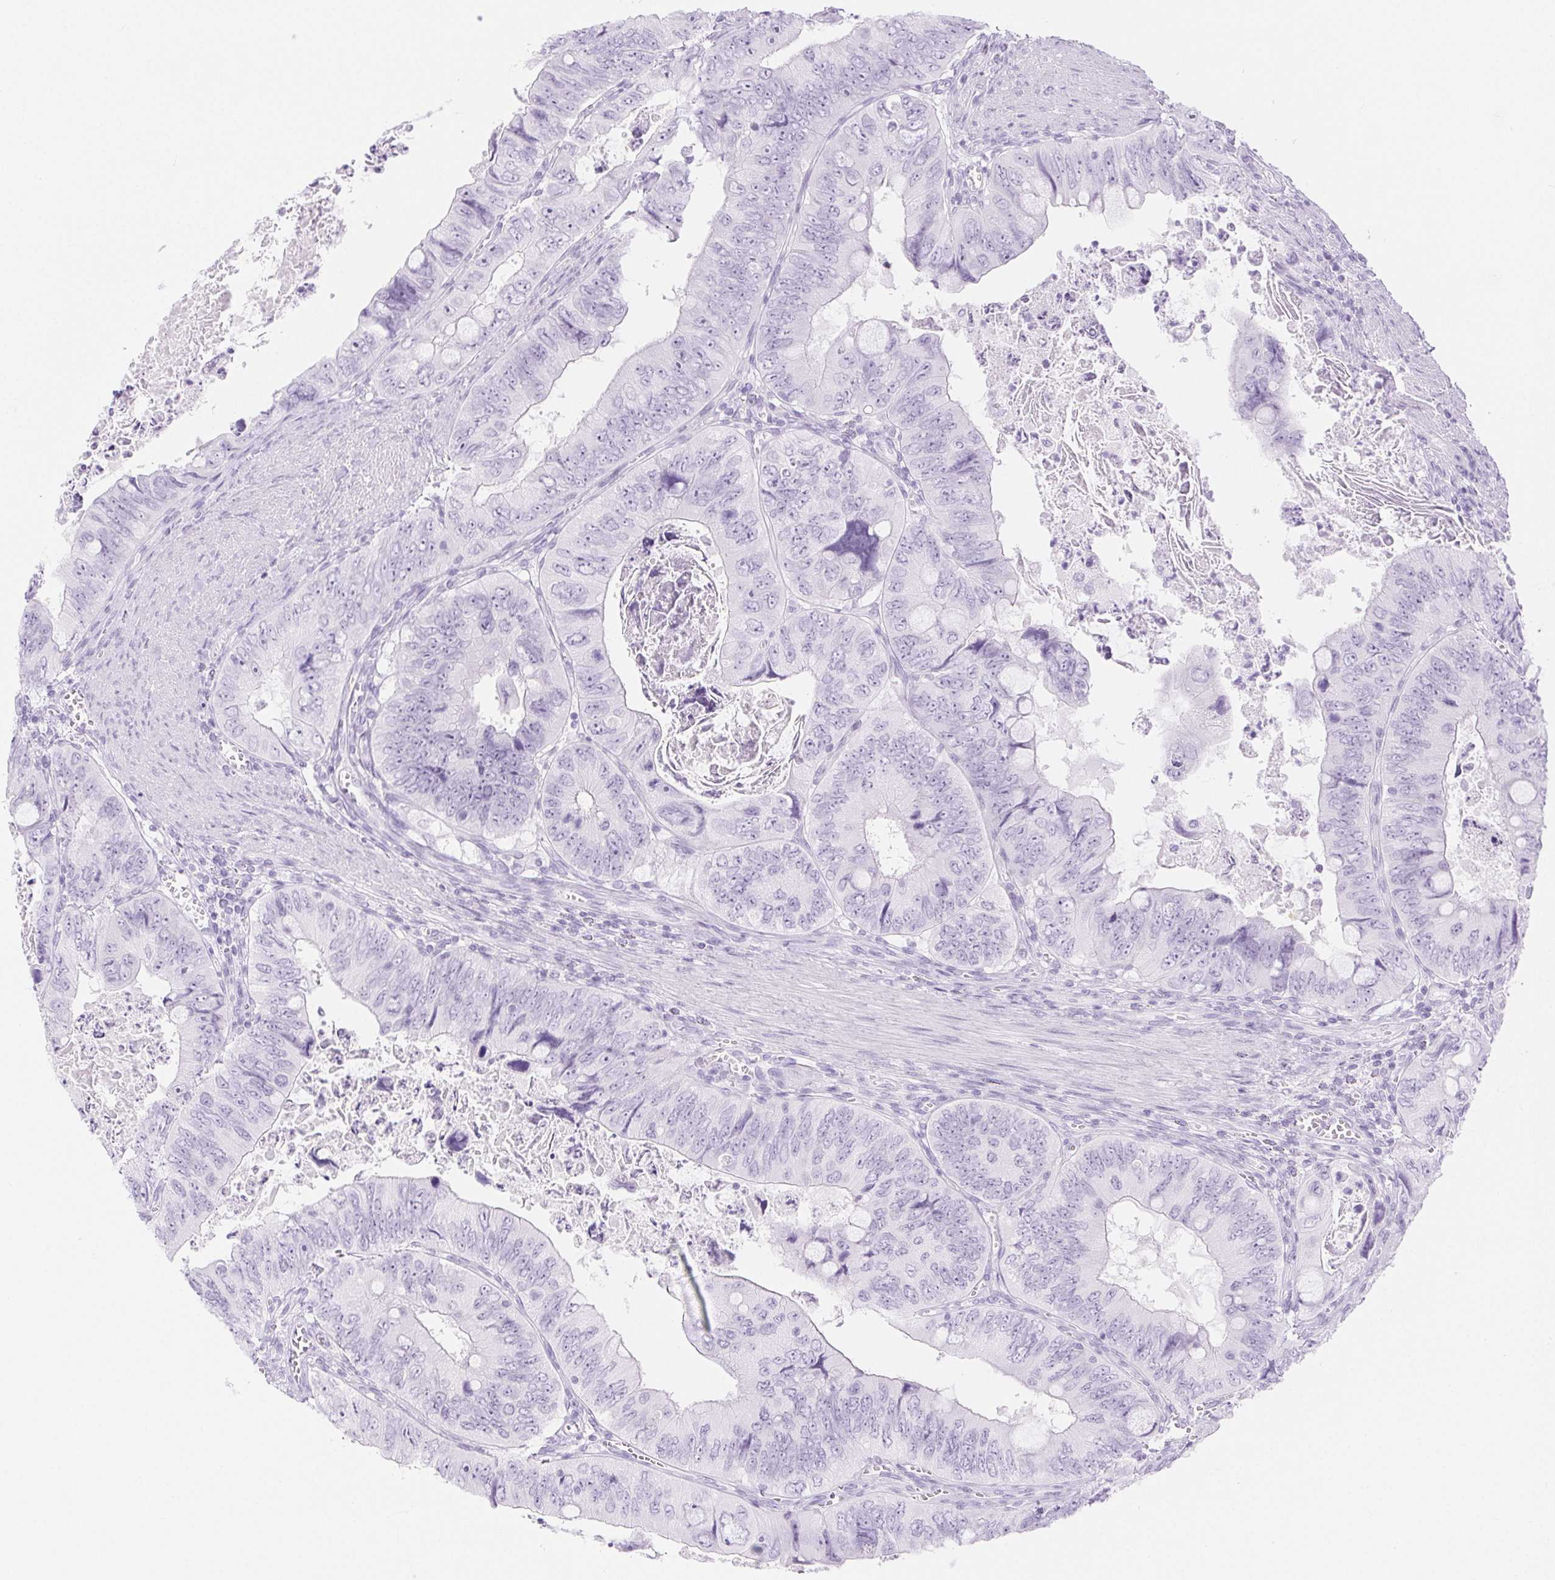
{"staining": {"intensity": "negative", "quantity": "none", "location": "none"}, "tissue": "colorectal cancer", "cell_type": "Tumor cells", "image_type": "cancer", "snomed": [{"axis": "morphology", "description": "Adenocarcinoma, NOS"}, {"axis": "topography", "description": "Colon"}], "caption": "The IHC image has no significant positivity in tumor cells of colorectal adenocarcinoma tissue.", "gene": "SPRR3", "patient": {"sex": "female", "age": 84}}